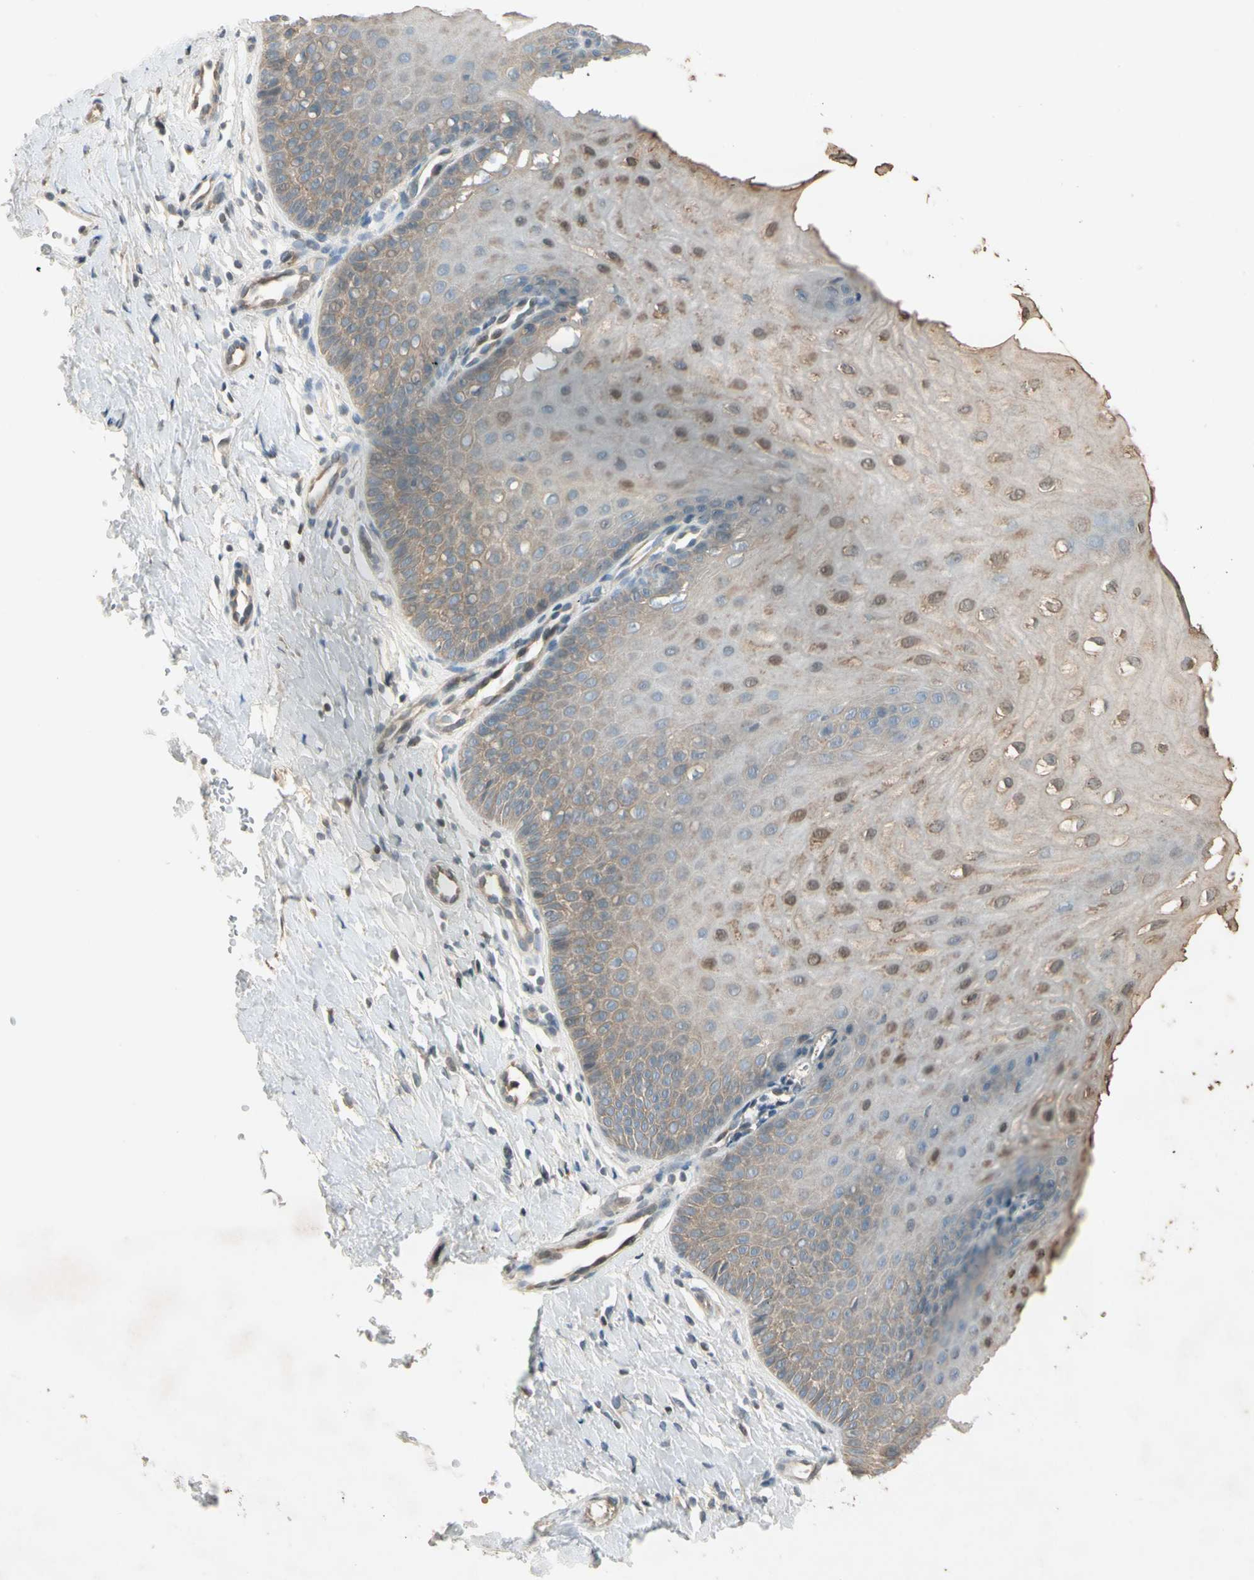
{"staining": {"intensity": "moderate", "quantity": ">75%", "location": "cytoplasmic/membranous,nuclear"}, "tissue": "cervix", "cell_type": "Glandular cells", "image_type": "normal", "snomed": [{"axis": "morphology", "description": "Normal tissue, NOS"}, {"axis": "topography", "description": "Cervix"}], "caption": "Protein staining of normal cervix reveals moderate cytoplasmic/membranous,nuclear positivity in about >75% of glandular cells. The staining is performed using DAB brown chromogen to label protein expression. The nuclei are counter-stained blue using hematoxylin.", "gene": "ICAM5", "patient": {"sex": "female", "age": 55}}